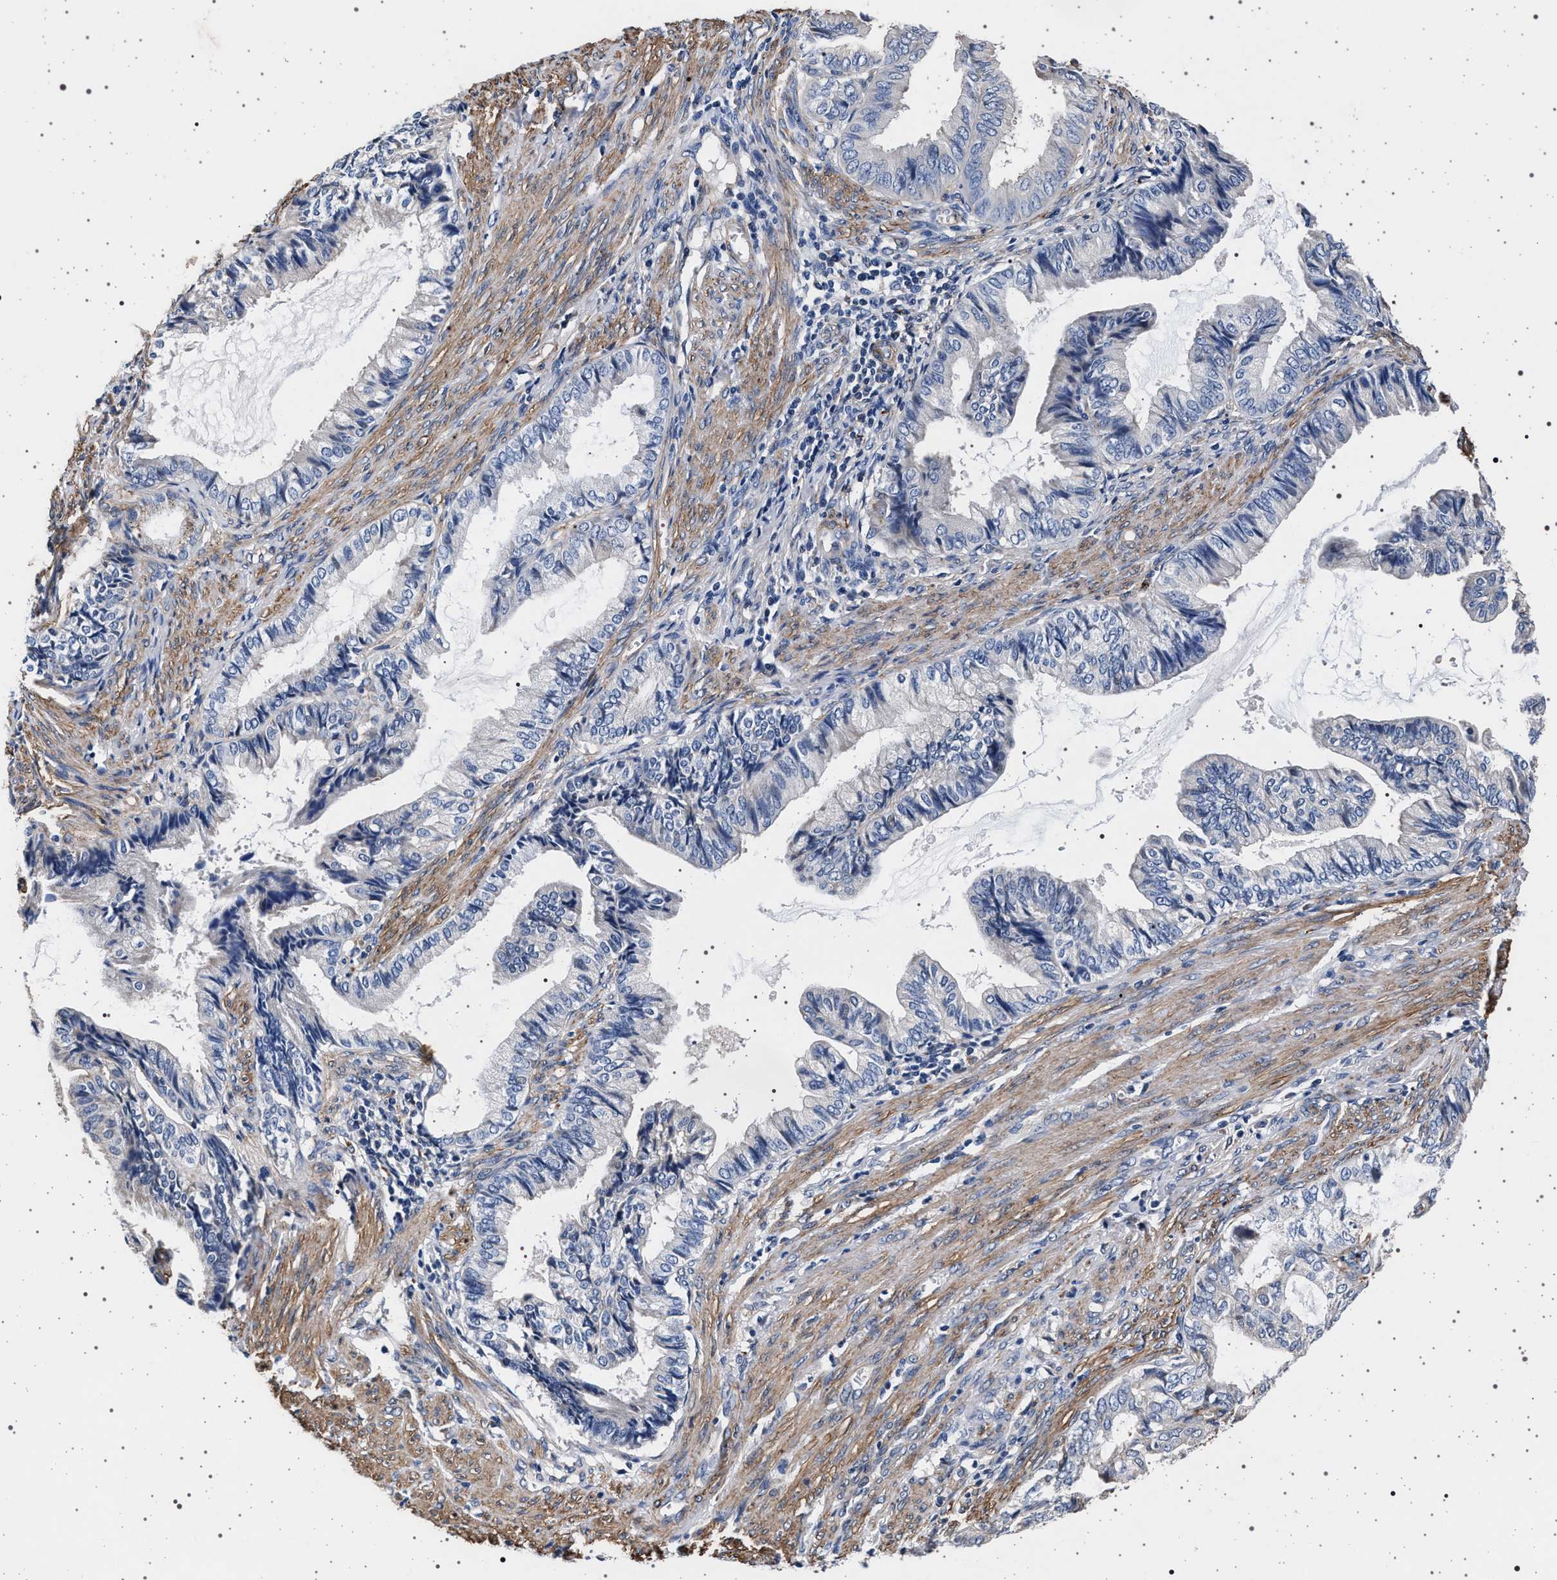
{"staining": {"intensity": "negative", "quantity": "none", "location": "none"}, "tissue": "endometrial cancer", "cell_type": "Tumor cells", "image_type": "cancer", "snomed": [{"axis": "morphology", "description": "Adenocarcinoma, NOS"}, {"axis": "topography", "description": "Endometrium"}], "caption": "The image reveals no staining of tumor cells in endometrial cancer.", "gene": "KCNK6", "patient": {"sex": "female", "age": 86}}